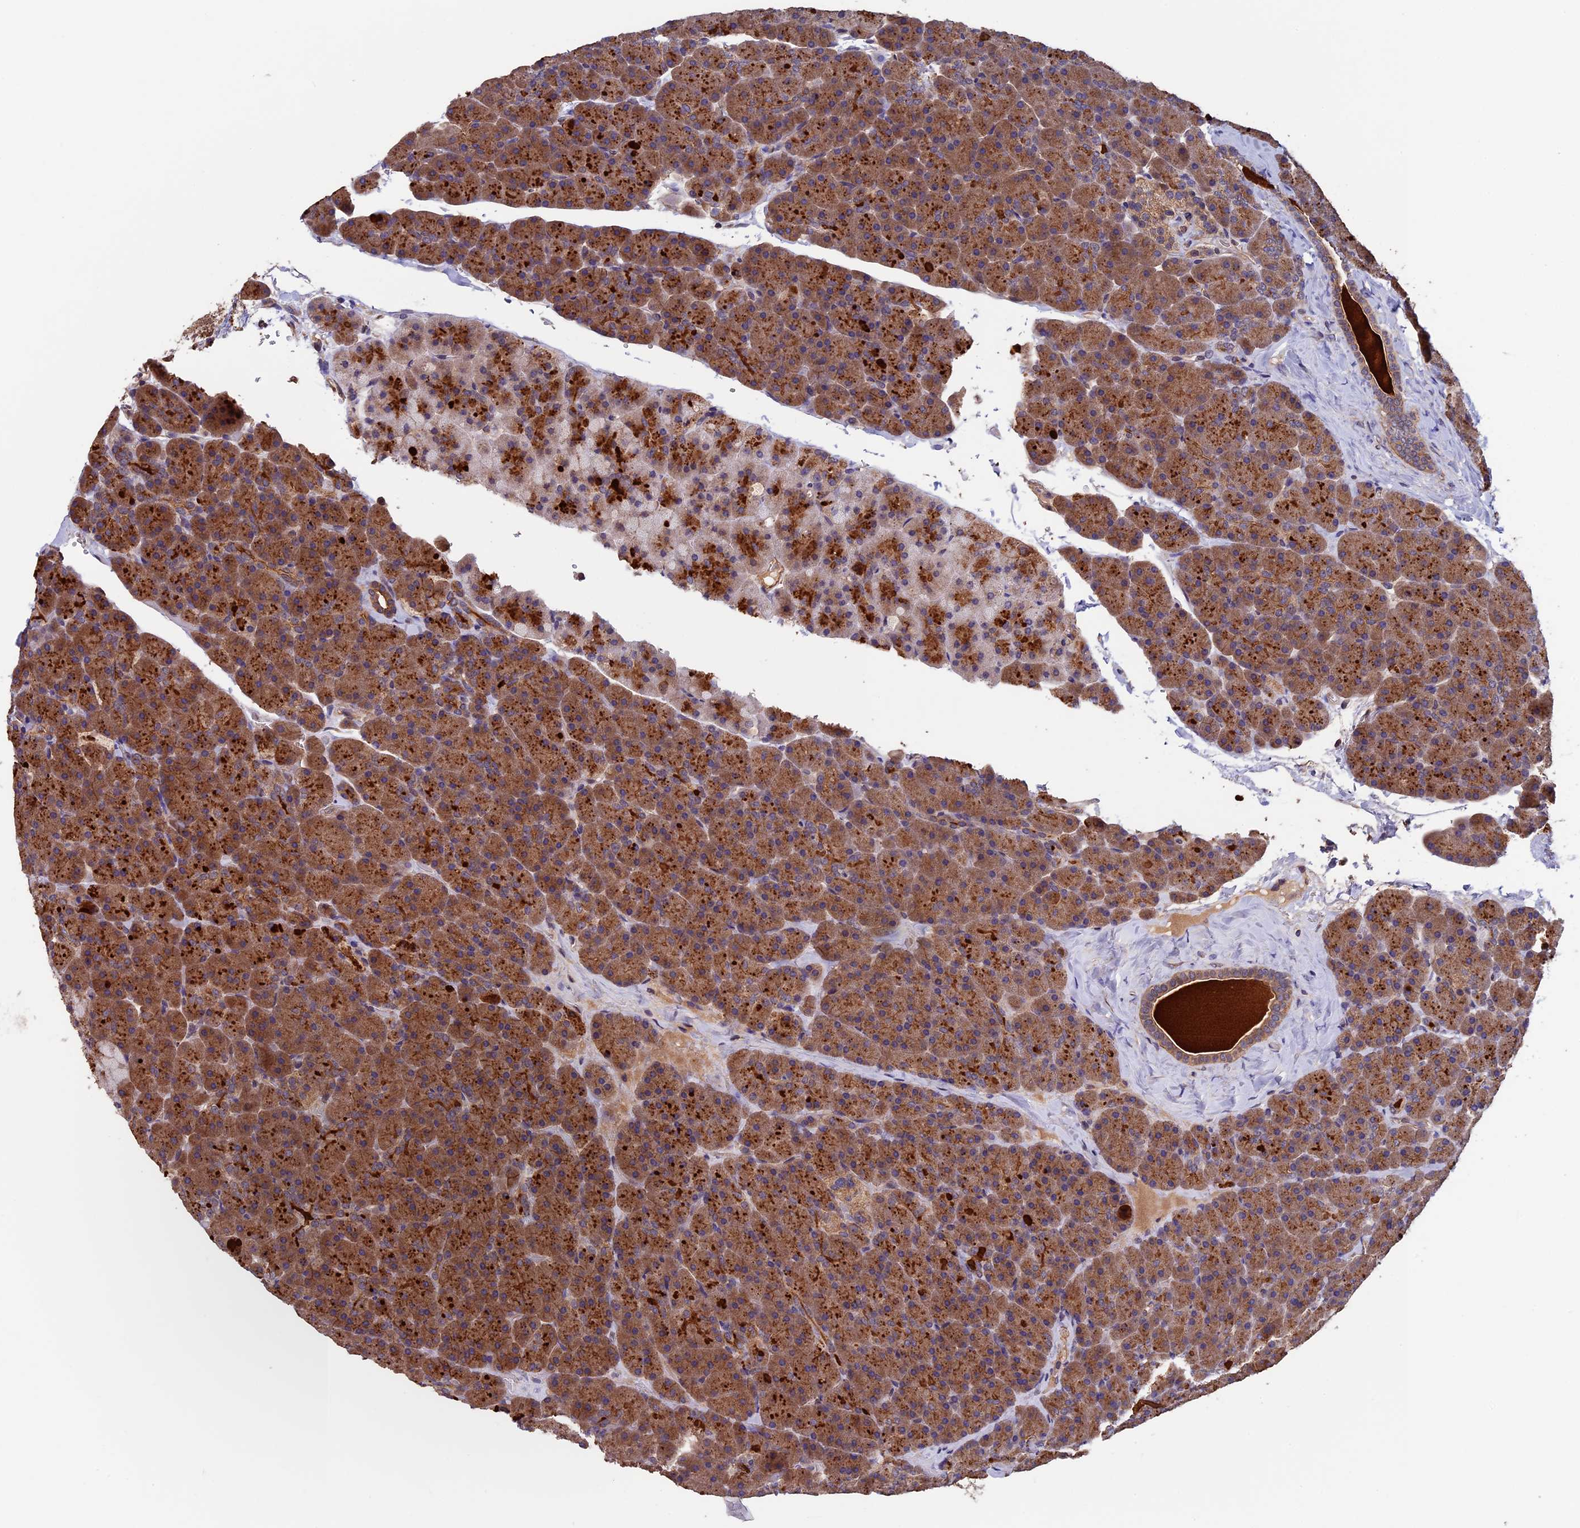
{"staining": {"intensity": "strong", "quantity": ">75%", "location": "cytoplasmic/membranous"}, "tissue": "pancreas", "cell_type": "Exocrine glandular cells", "image_type": "normal", "snomed": [{"axis": "morphology", "description": "Normal tissue, NOS"}, {"axis": "topography", "description": "Pancreas"}], "caption": "Immunohistochemistry staining of benign pancreas, which demonstrates high levels of strong cytoplasmic/membranous positivity in approximately >75% of exocrine glandular cells indicating strong cytoplasmic/membranous protein staining. The staining was performed using DAB (brown) for protein detection and nuclei were counterstained in hematoxylin (blue).", "gene": "SLC9A5", "patient": {"sex": "male", "age": 36}}